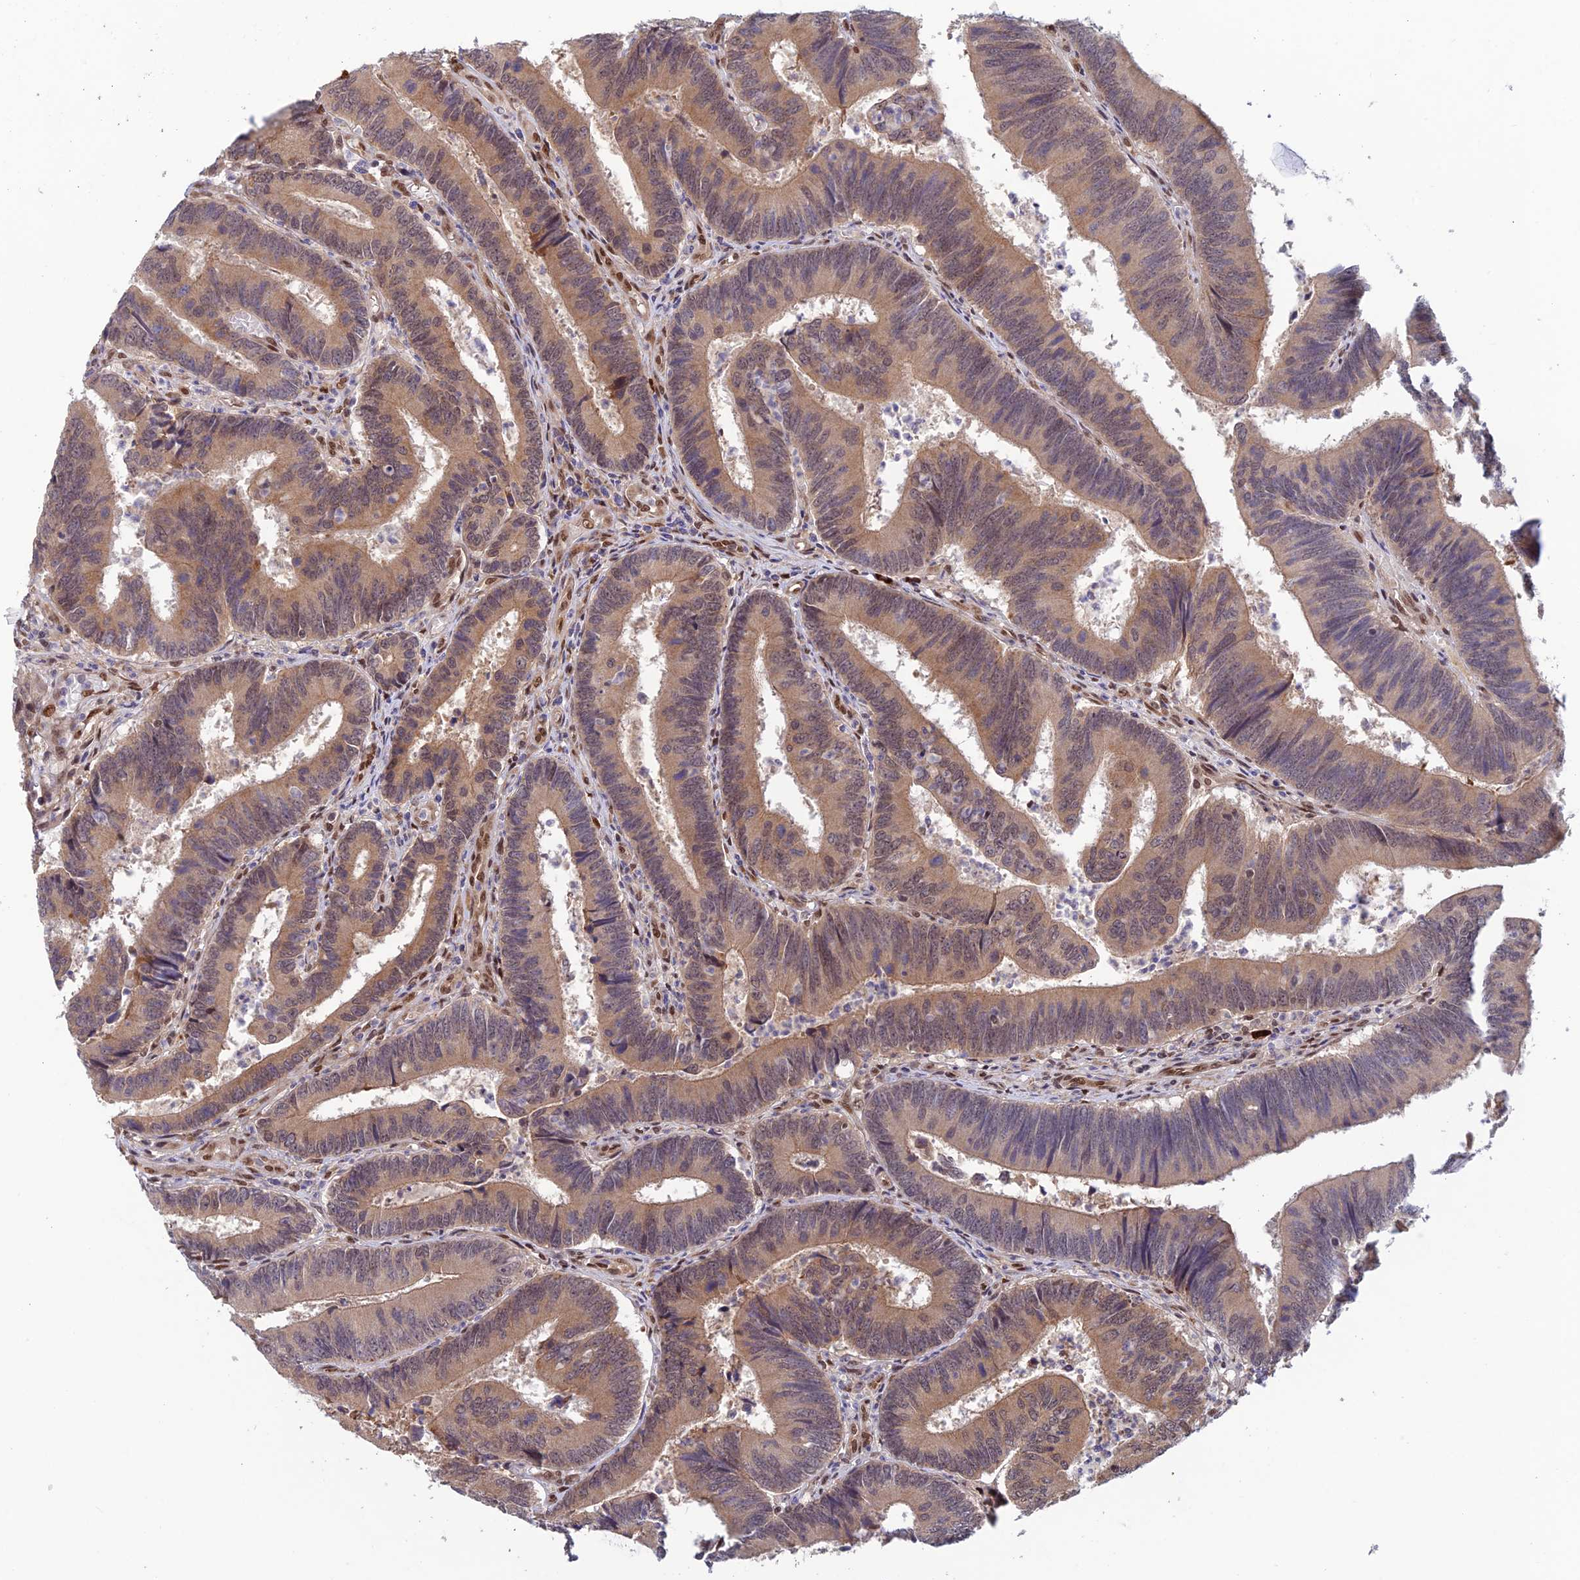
{"staining": {"intensity": "weak", "quantity": ">75%", "location": "cytoplasmic/membranous"}, "tissue": "colorectal cancer", "cell_type": "Tumor cells", "image_type": "cancer", "snomed": [{"axis": "morphology", "description": "Adenocarcinoma, NOS"}, {"axis": "topography", "description": "Colon"}], "caption": "Colorectal cancer tissue reveals weak cytoplasmic/membranous staining in about >75% of tumor cells, visualized by immunohistochemistry.", "gene": "ZNF565", "patient": {"sex": "female", "age": 67}}